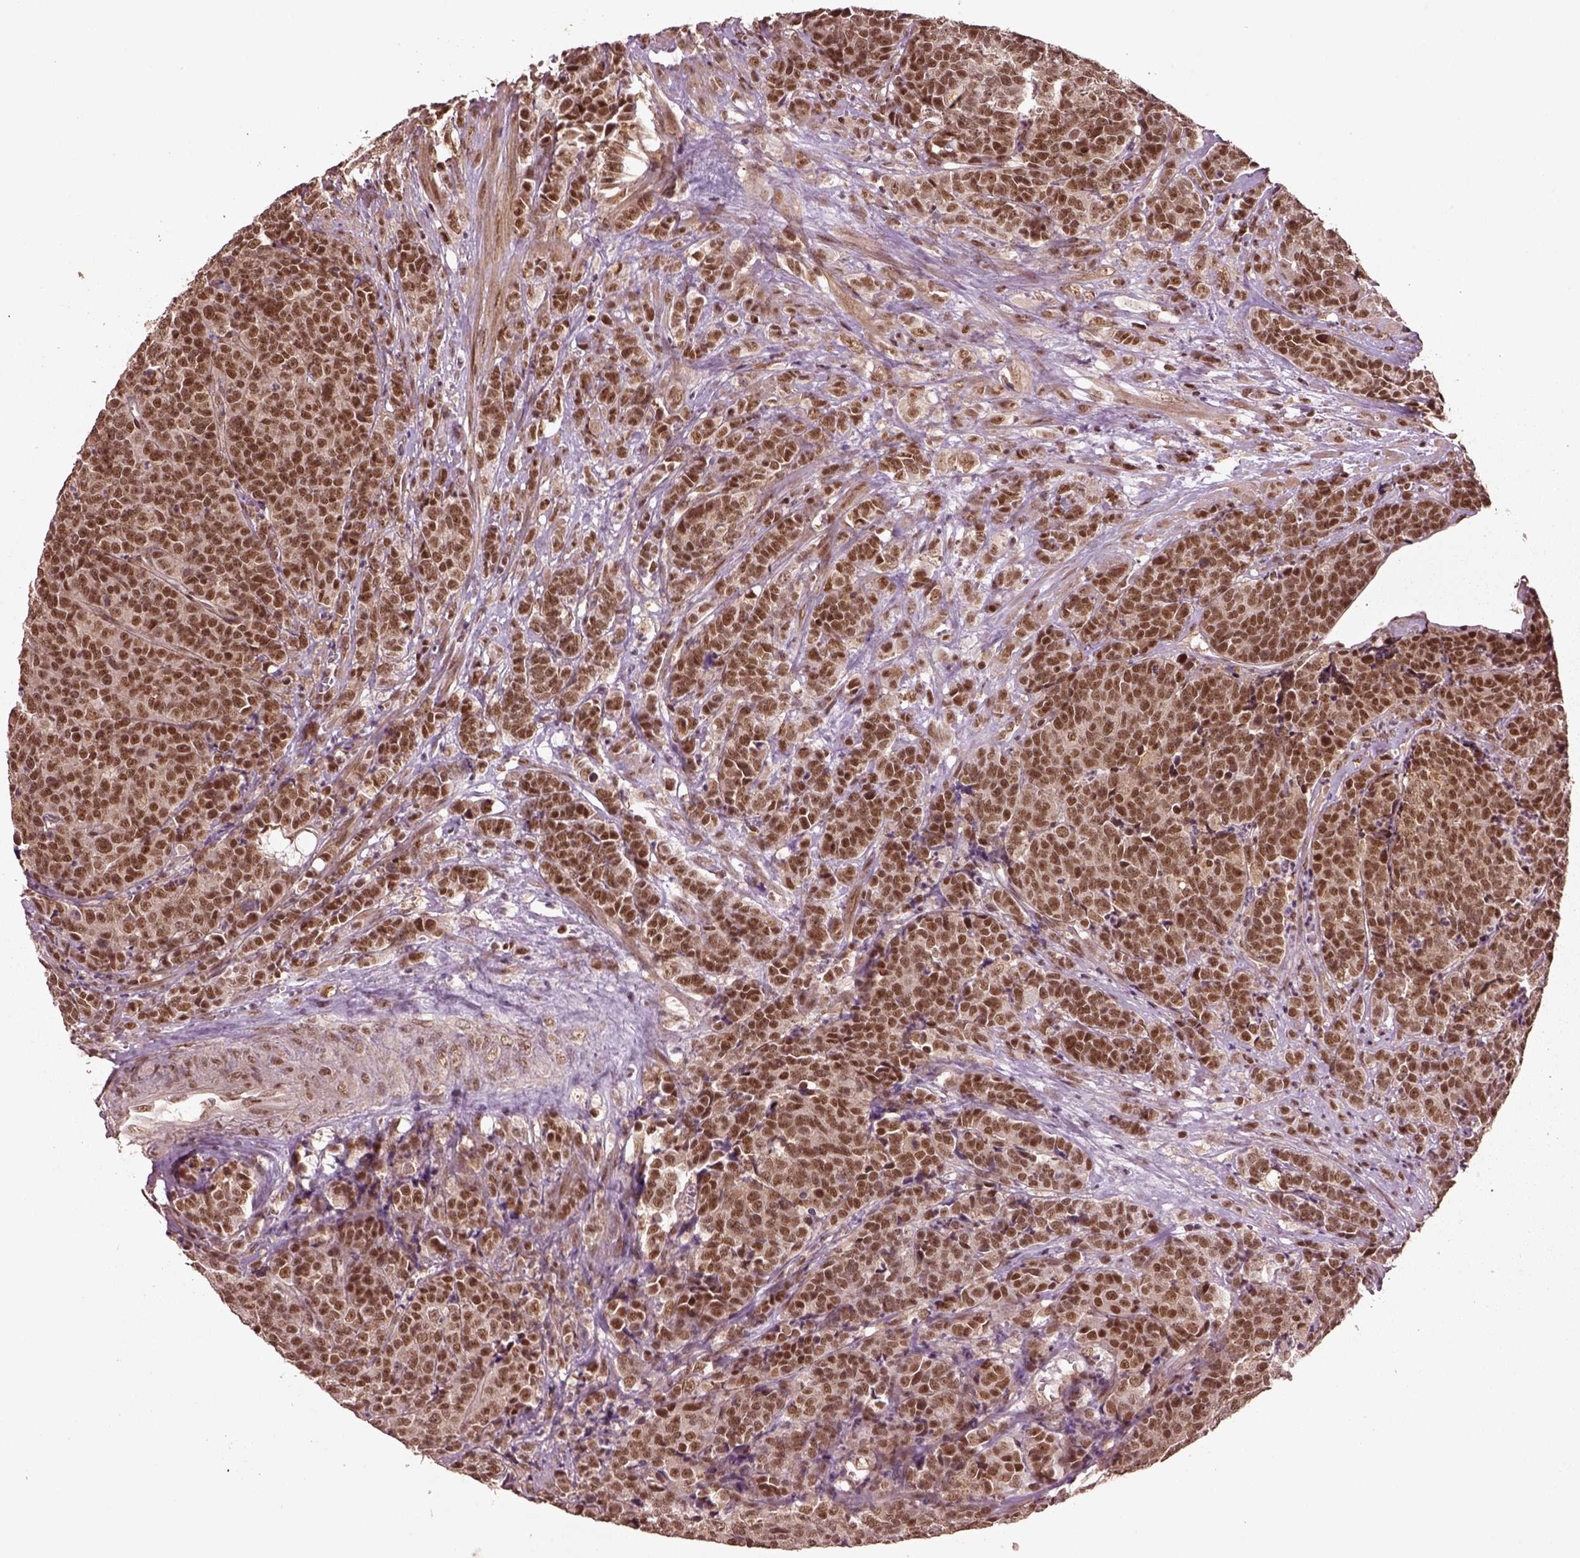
{"staining": {"intensity": "moderate", "quantity": ">75%", "location": "nuclear"}, "tissue": "prostate cancer", "cell_type": "Tumor cells", "image_type": "cancer", "snomed": [{"axis": "morphology", "description": "Adenocarcinoma, NOS"}, {"axis": "topography", "description": "Prostate"}], "caption": "Prostate cancer stained for a protein exhibits moderate nuclear positivity in tumor cells.", "gene": "BRD9", "patient": {"sex": "male", "age": 67}}